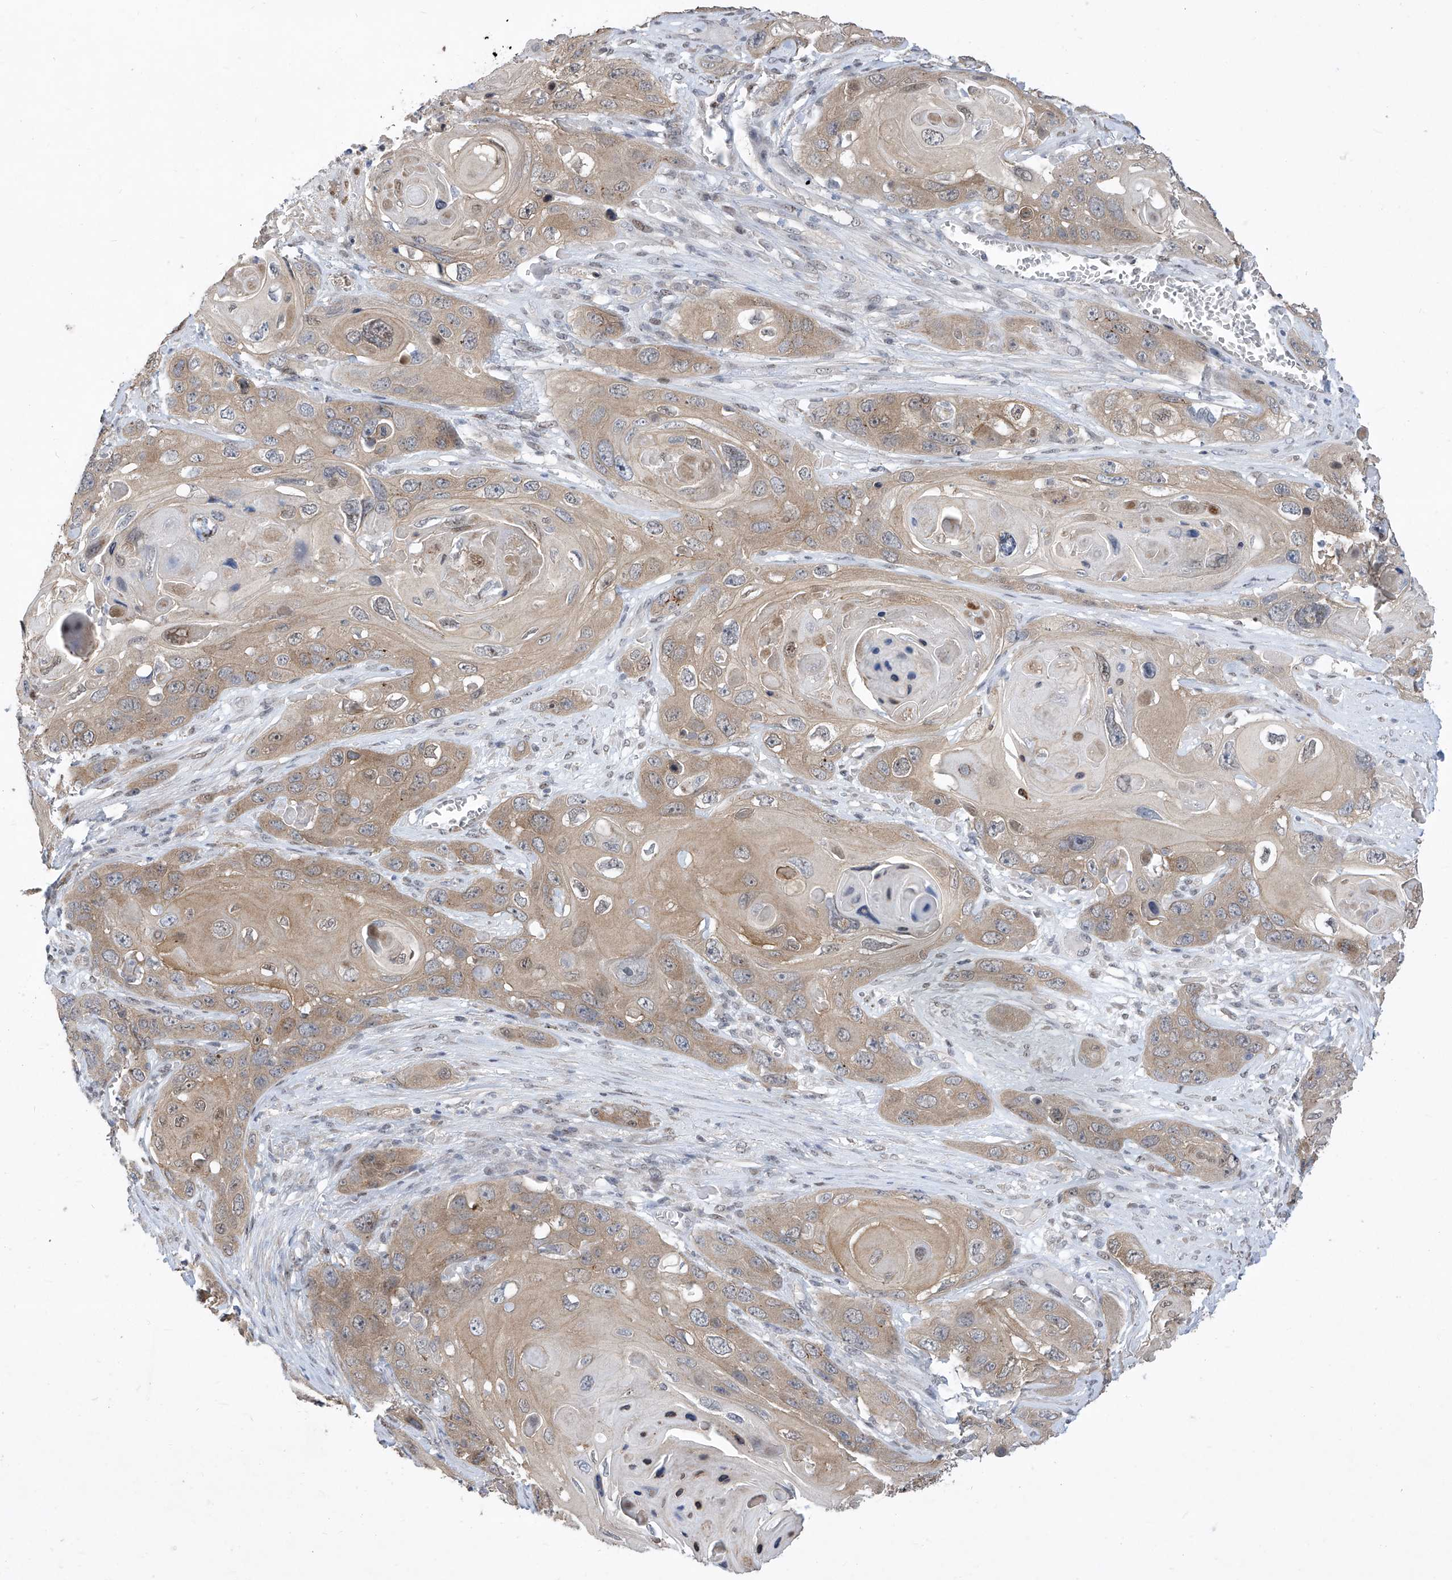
{"staining": {"intensity": "moderate", "quantity": ">75%", "location": "cytoplasmic/membranous,nuclear"}, "tissue": "skin cancer", "cell_type": "Tumor cells", "image_type": "cancer", "snomed": [{"axis": "morphology", "description": "Squamous cell carcinoma, NOS"}, {"axis": "topography", "description": "Skin"}], "caption": "About >75% of tumor cells in human squamous cell carcinoma (skin) demonstrate moderate cytoplasmic/membranous and nuclear protein expression as visualized by brown immunohistochemical staining.", "gene": "CETN2", "patient": {"sex": "male", "age": 55}}